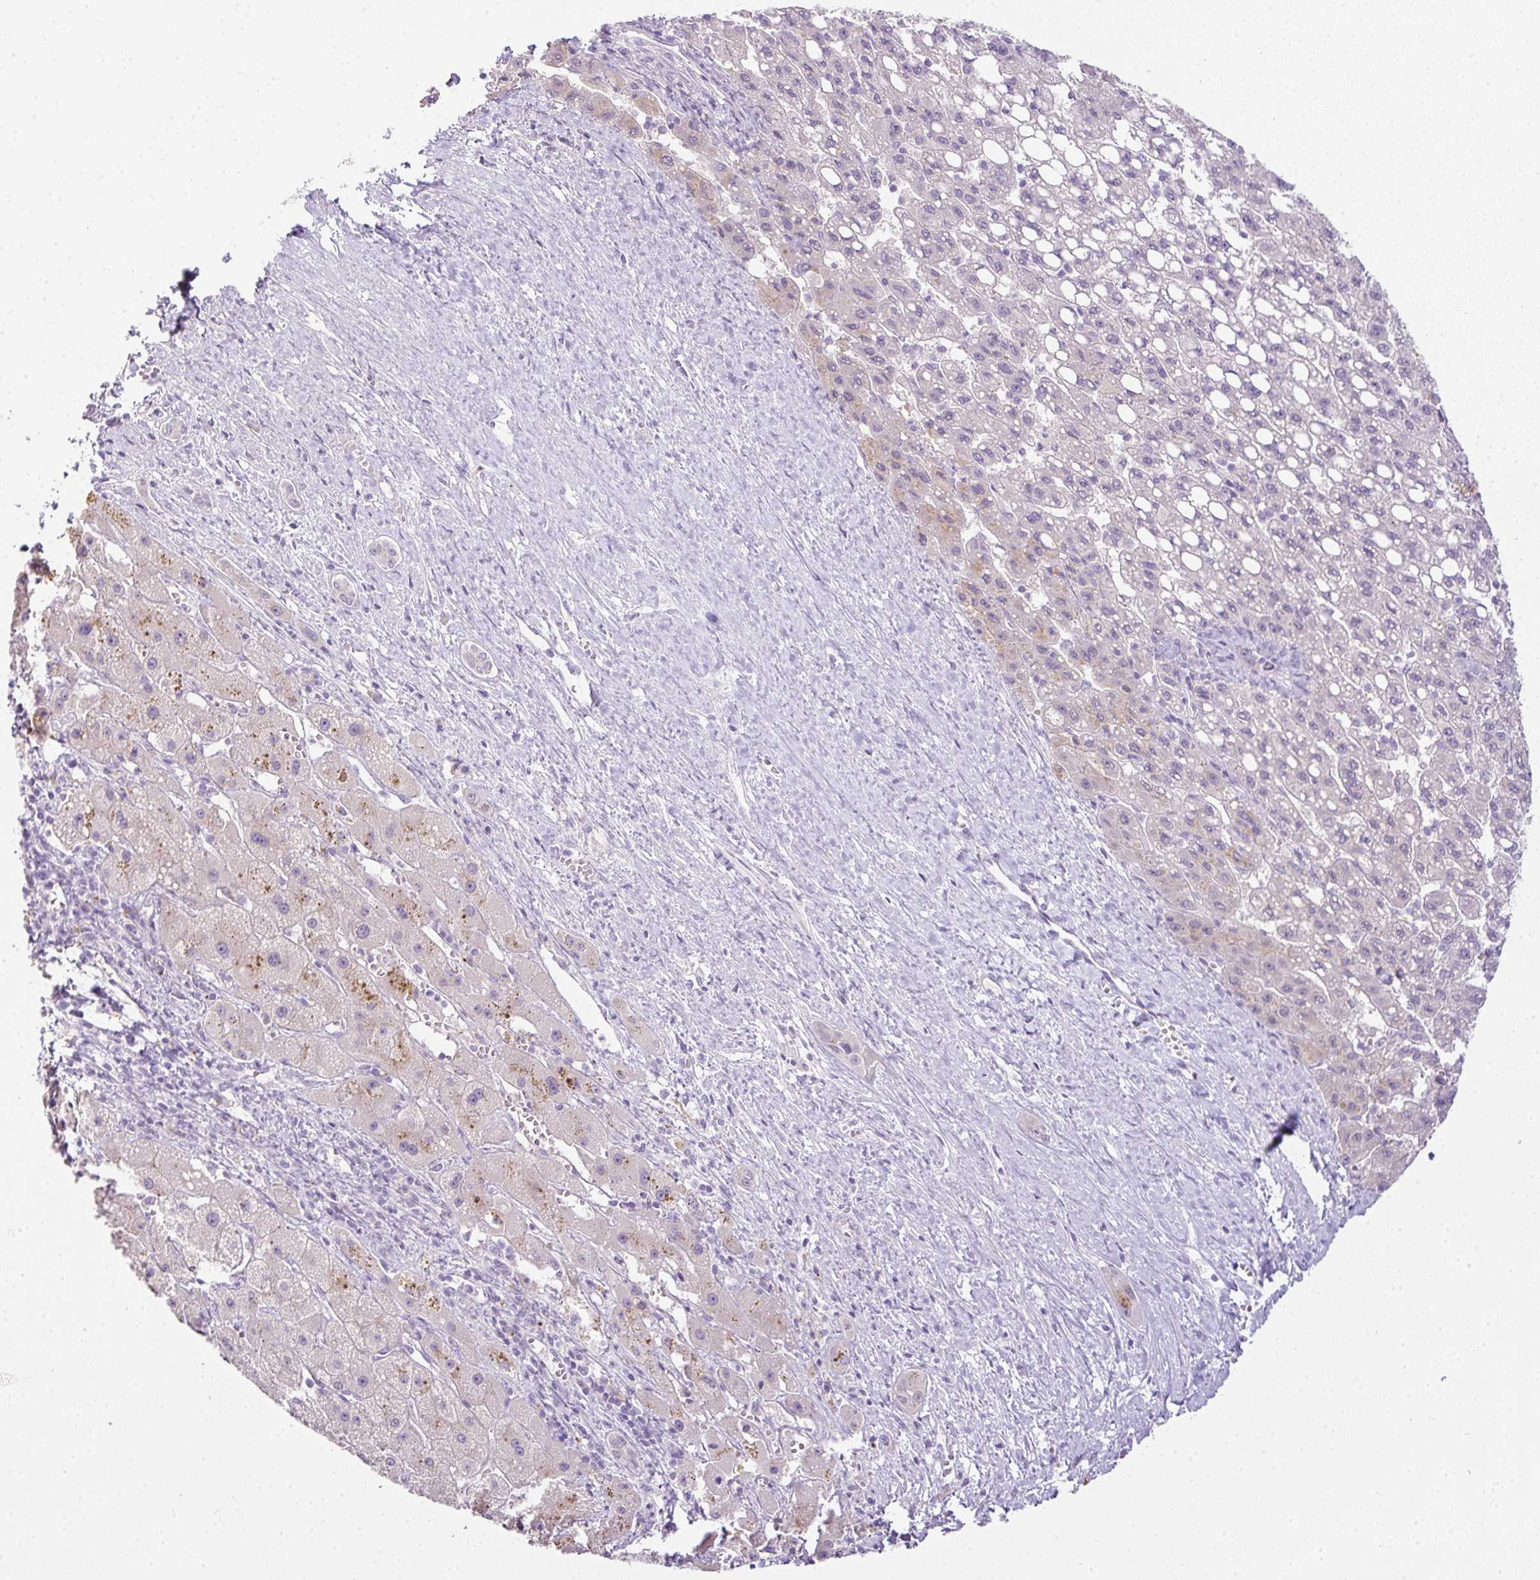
{"staining": {"intensity": "negative", "quantity": "none", "location": "none"}, "tissue": "liver cancer", "cell_type": "Tumor cells", "image_type": "cancer", "snomed": [{"axis": "morphology", "description": "Carcinoma, Hepatocellular, NOS"}, {"axis": "topography", "description": "Liver"}], "caption": "There is no significant staining in tumor cells of liver cancer.", "gene": "CMPK1", "patient": {"sex": "female", "age": 82}}